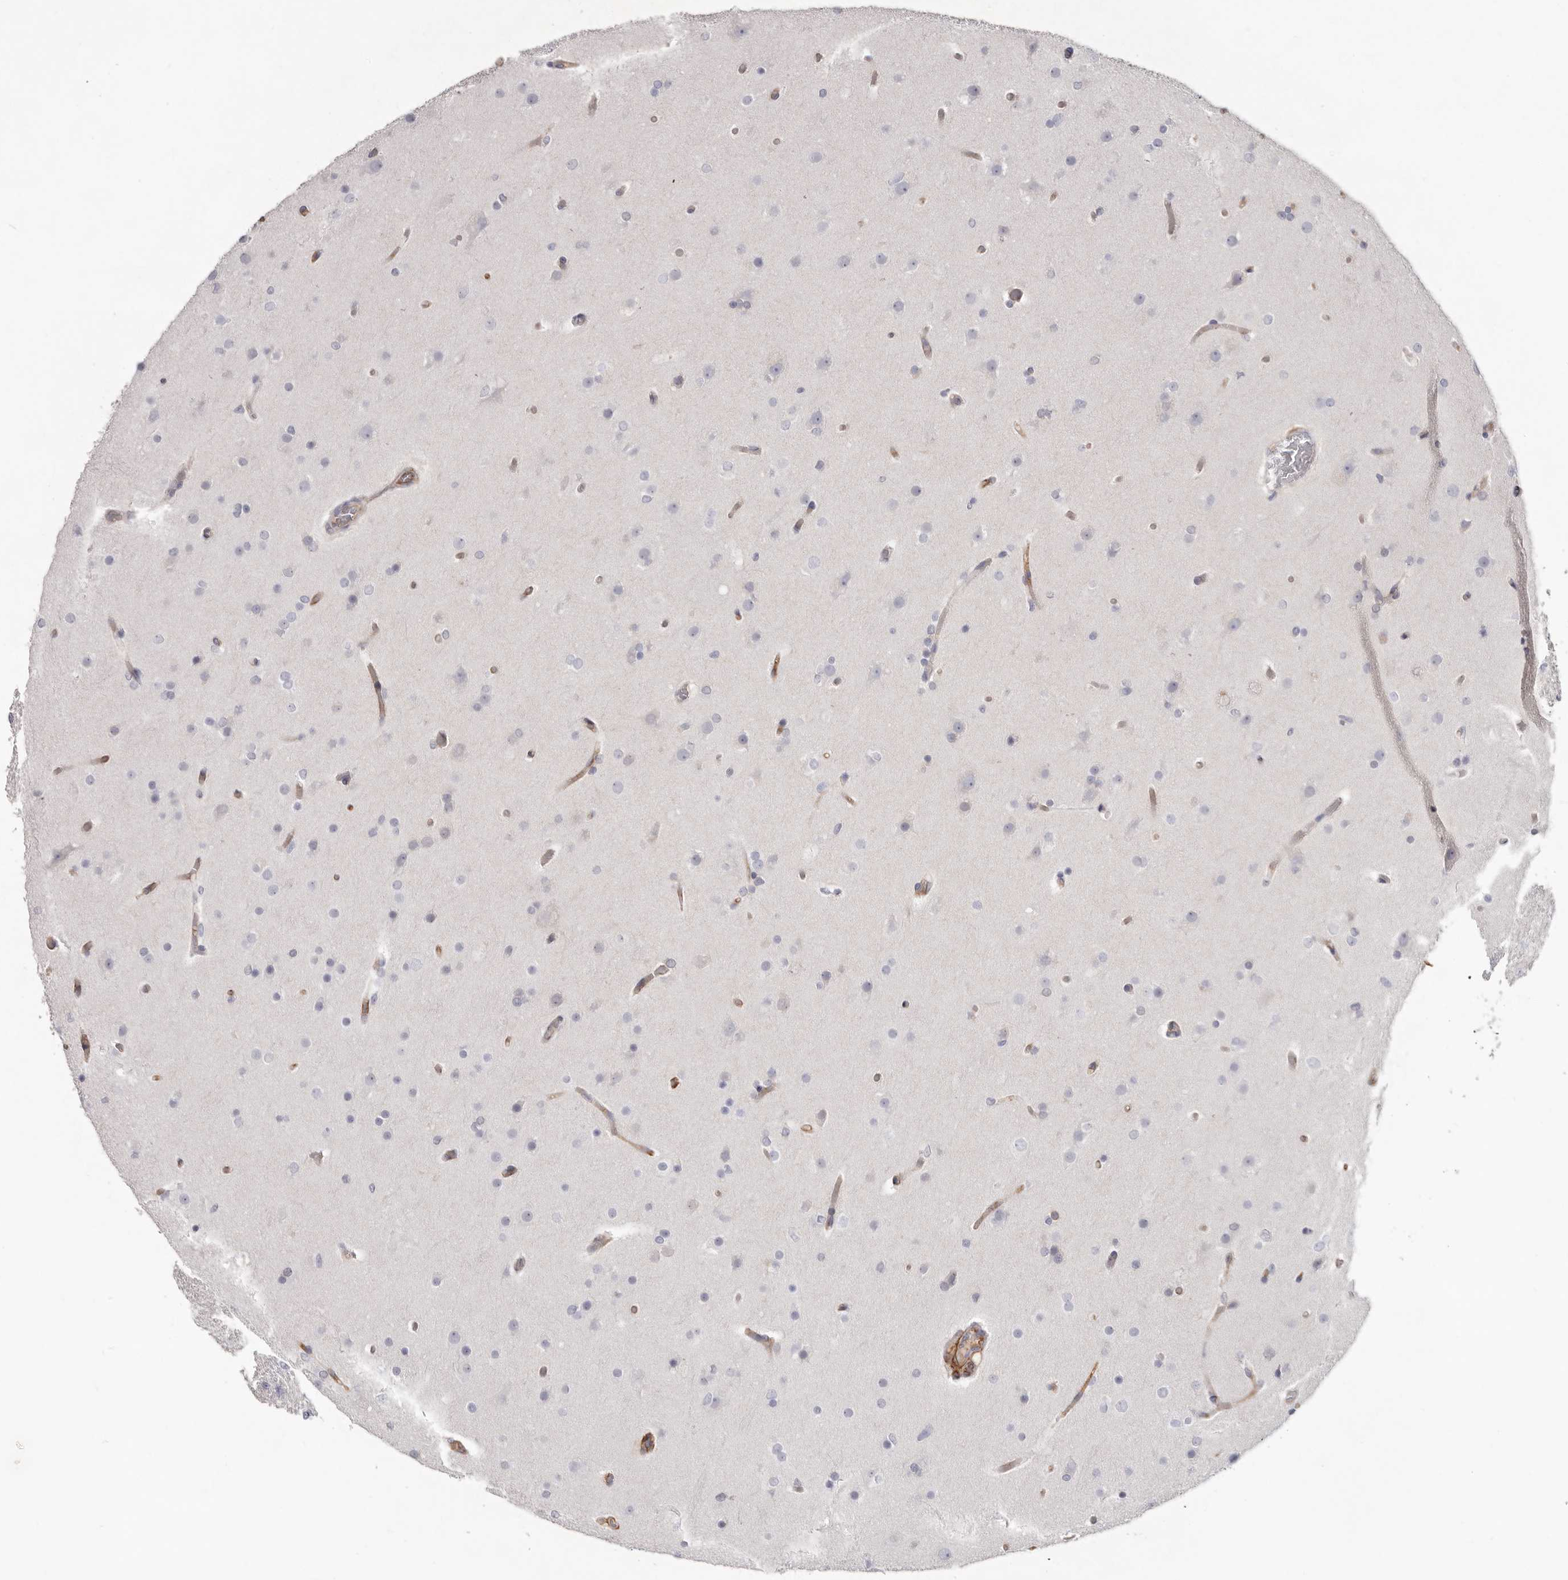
{"staining": {"intensity": "negative", "quantity": "none", "location": "none"}, "tissue": "glioma", "cell_type": "Tumor cells", "image_type": "cancer", "snomed": [{"axis": "morphology", "description": "Glioma, malignant, High grade"}, {"axis": "topography", "description": "Cerebral cortex"}], "caption": "The IHC micrograph has no significant staining in tumor cells of glioma tissue.", "gene": "LRRC66", "patient": {"sex": "female", "age": 36}}